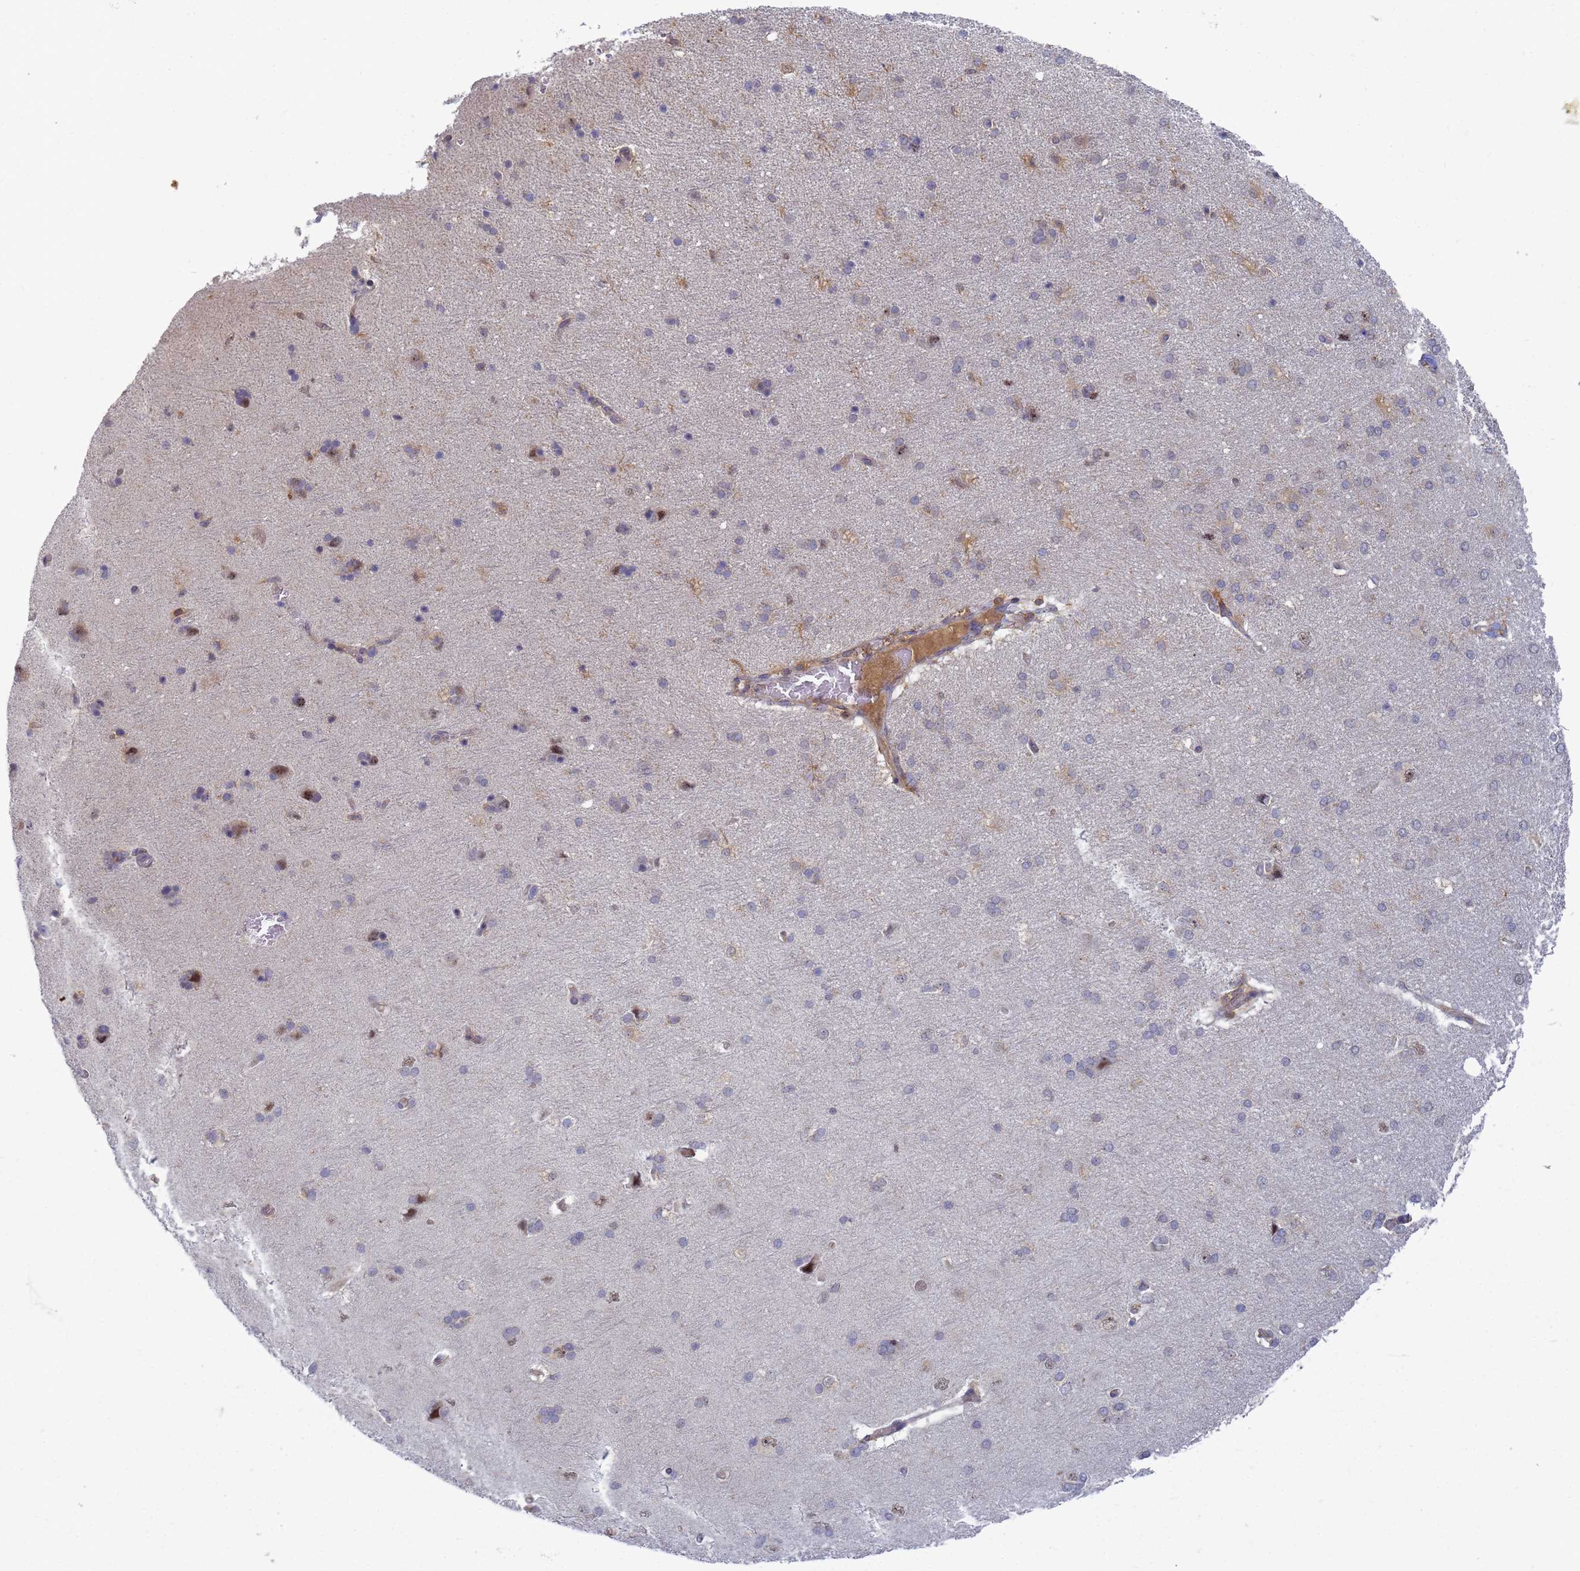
{"staining": {"intensity": "weak", "quantity": "<25%", "location": "cytoplasmic/membranous"}, "tissue": "cerebral cortex", "cell_type": "Endothelial cells", "image_type": "normal", "snomed": [{"axis": "morphology", "description": "Normal tissue, NOS"}, {"axis": "topography", "description": "Cerebral cortex"}], "caption": "Immunohistochemistry image of normal cerebral cortex stained for a protein (brown), which demonstrates no staining in endothelial cells.", "gene": "SHARPIN", "patient": {"sex": "male", "age": 62}}